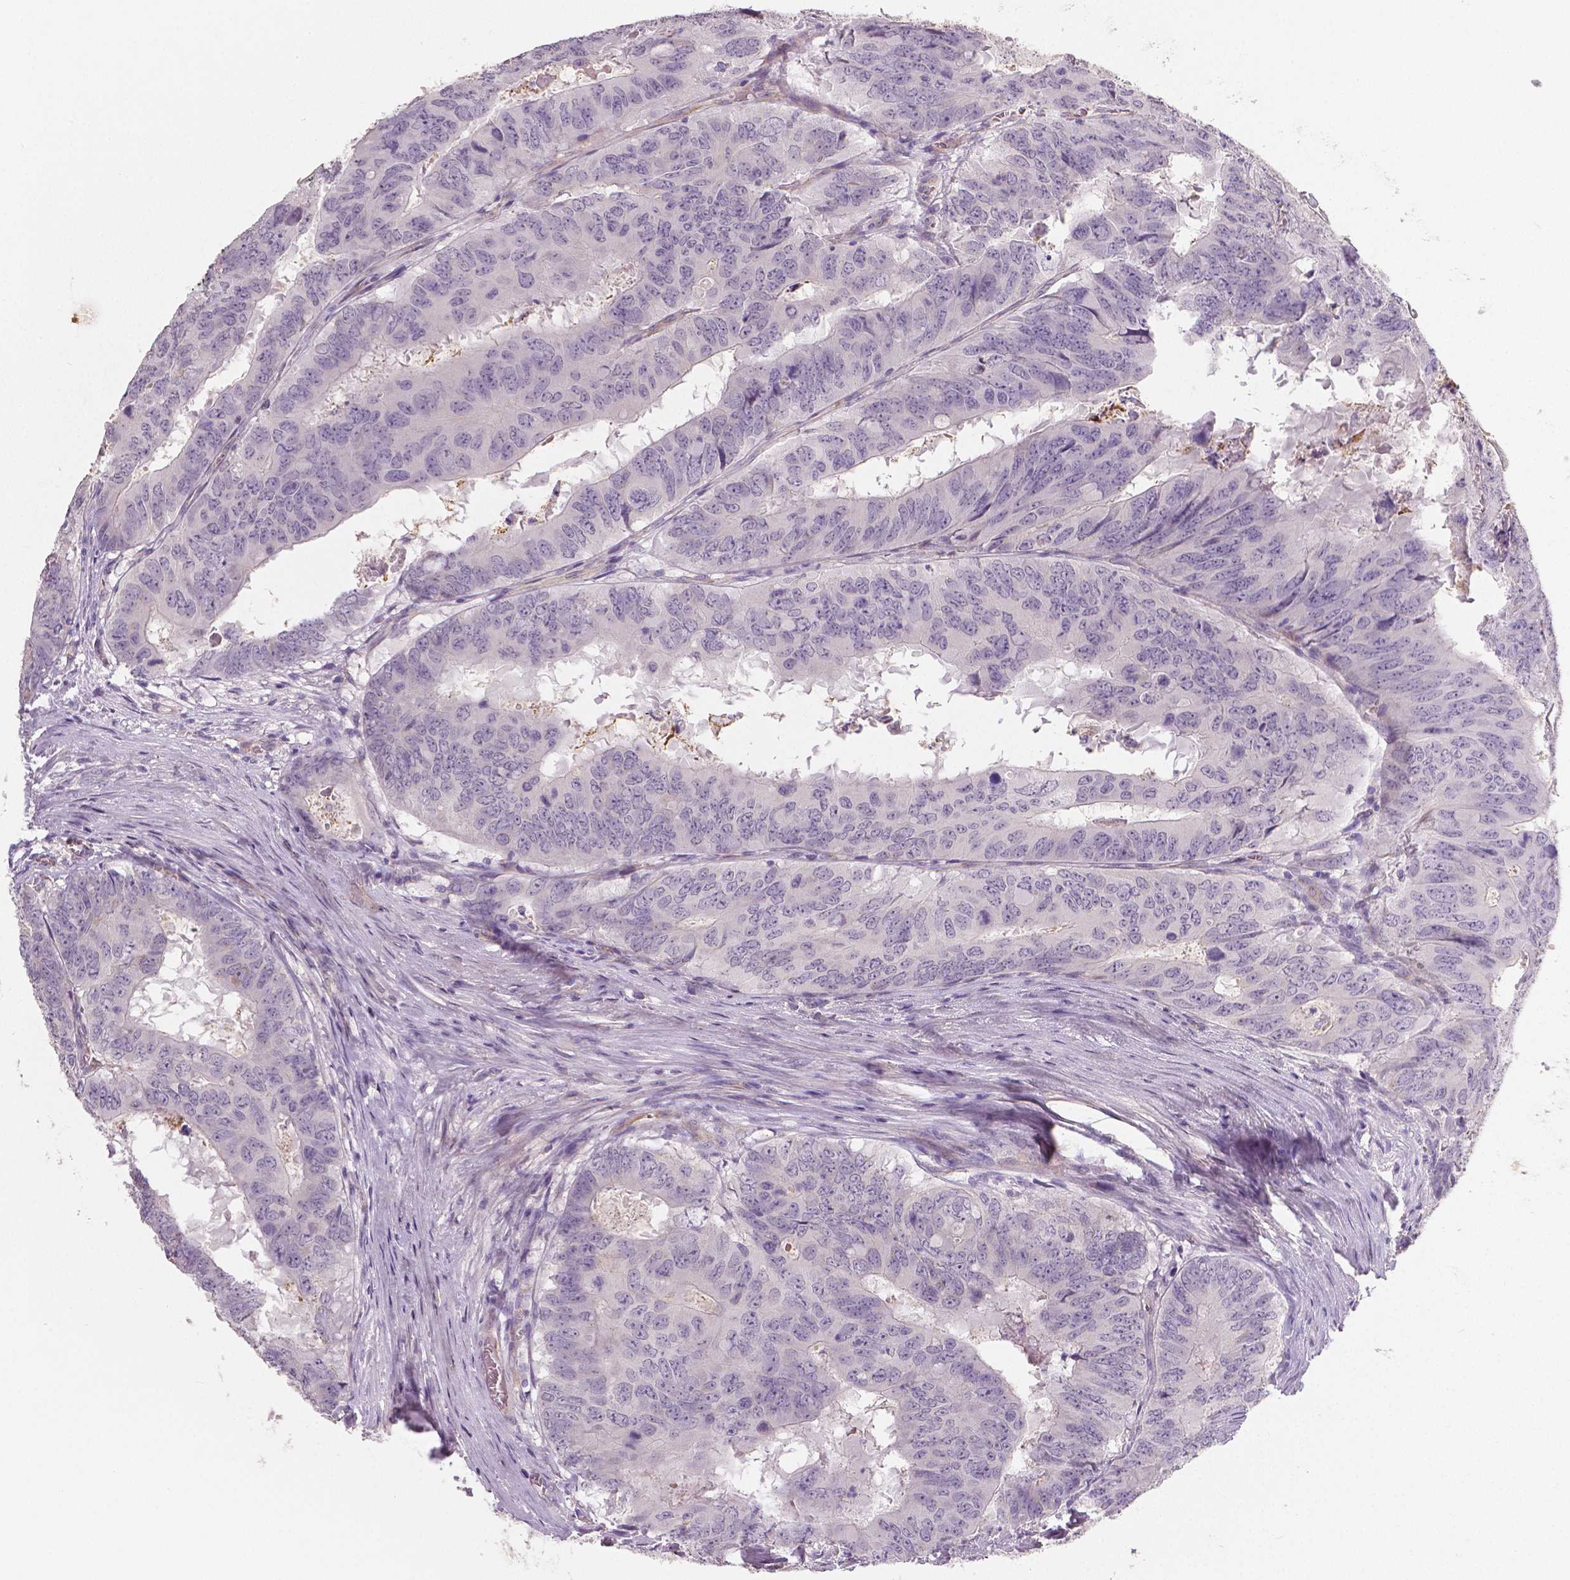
{"staining": {"intensity": "negative", "quantity": "none", "location": "none"}, "tissue": "colorectal cancer", "cell_type": "Tumor cells", "image_type": "cancer", "snomed": [{"axis": "morphology", "description": "Adenocarcinoma, NOS"}, {"axis": "topography", "description": "Colon"}], "caption": "Immunohistochemistry (IHC) of colorectal adenocarcinoma displays no staining in tumor cells. Brightfield microscopy of immunohistochemistry (IHC) stained with DAB (3,3'-diaminobenzidine) (brown) and hematoxylin (blue), captured at high magnification.", "gene": "FLT1", "patient": {"sex": "male", "age": 79}}